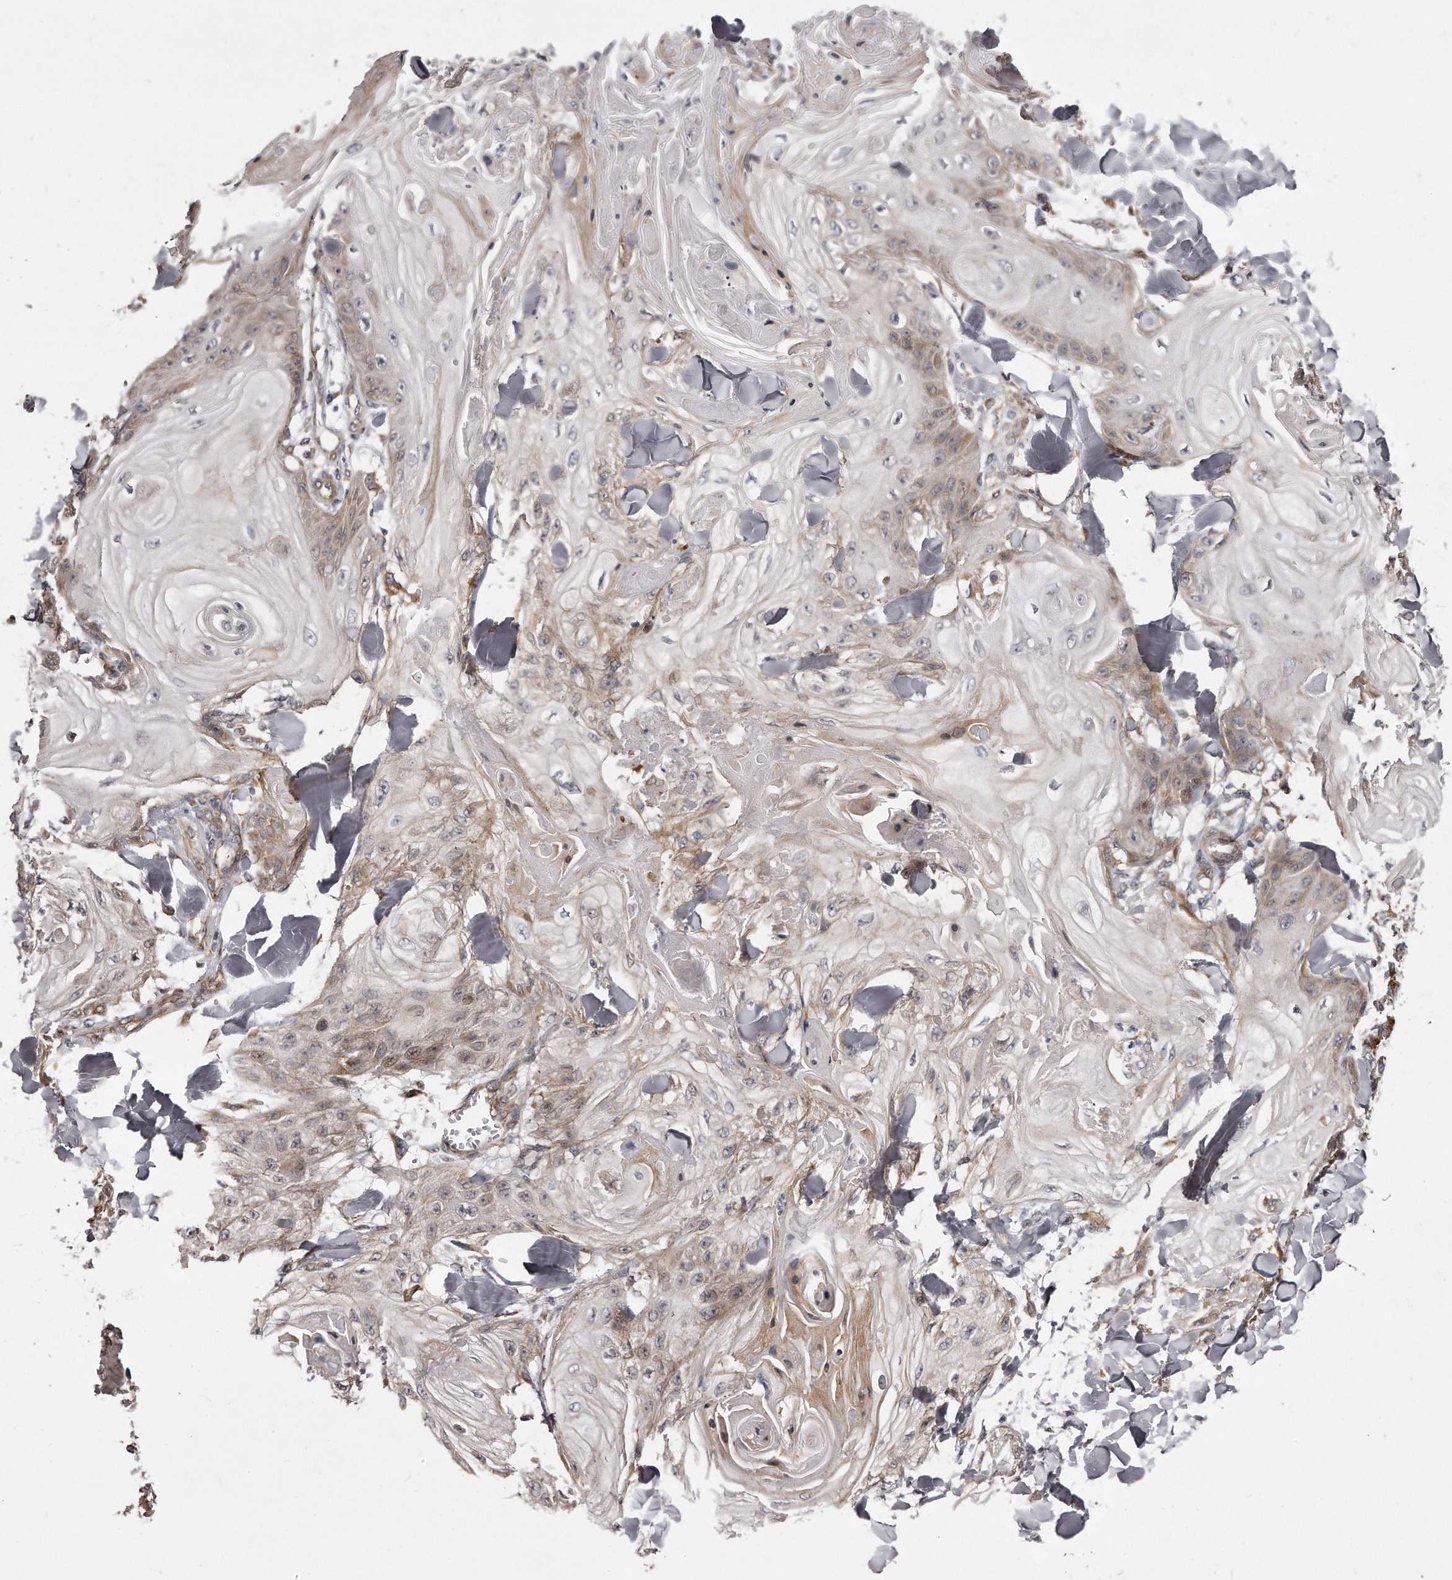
{"staining": {"intensity": "weak", "quantity": ">75%", "location": "cytoplasmic/membranous"}, "tissue": "skin cancer", "cell_type": "Tumor cells", "image_type": "cancer", "snomed": [{"axis": "morphology", "description": "Squamous cell carcinoma, NOS"}, {"axis": "topography", "description": "Skin"}], "caption": "This photomicrograph reveals squamous cell carcinoma (skin) stained with immunohistochemistry (IHC) to label a protein in brown. The cytoplasmic/membranous of tumor cells show weak positivity for the protein. Nuclei are counter-stained blue.", "gene": "TRAPPC14", "patient": {"sex": "male", "age": 74}}